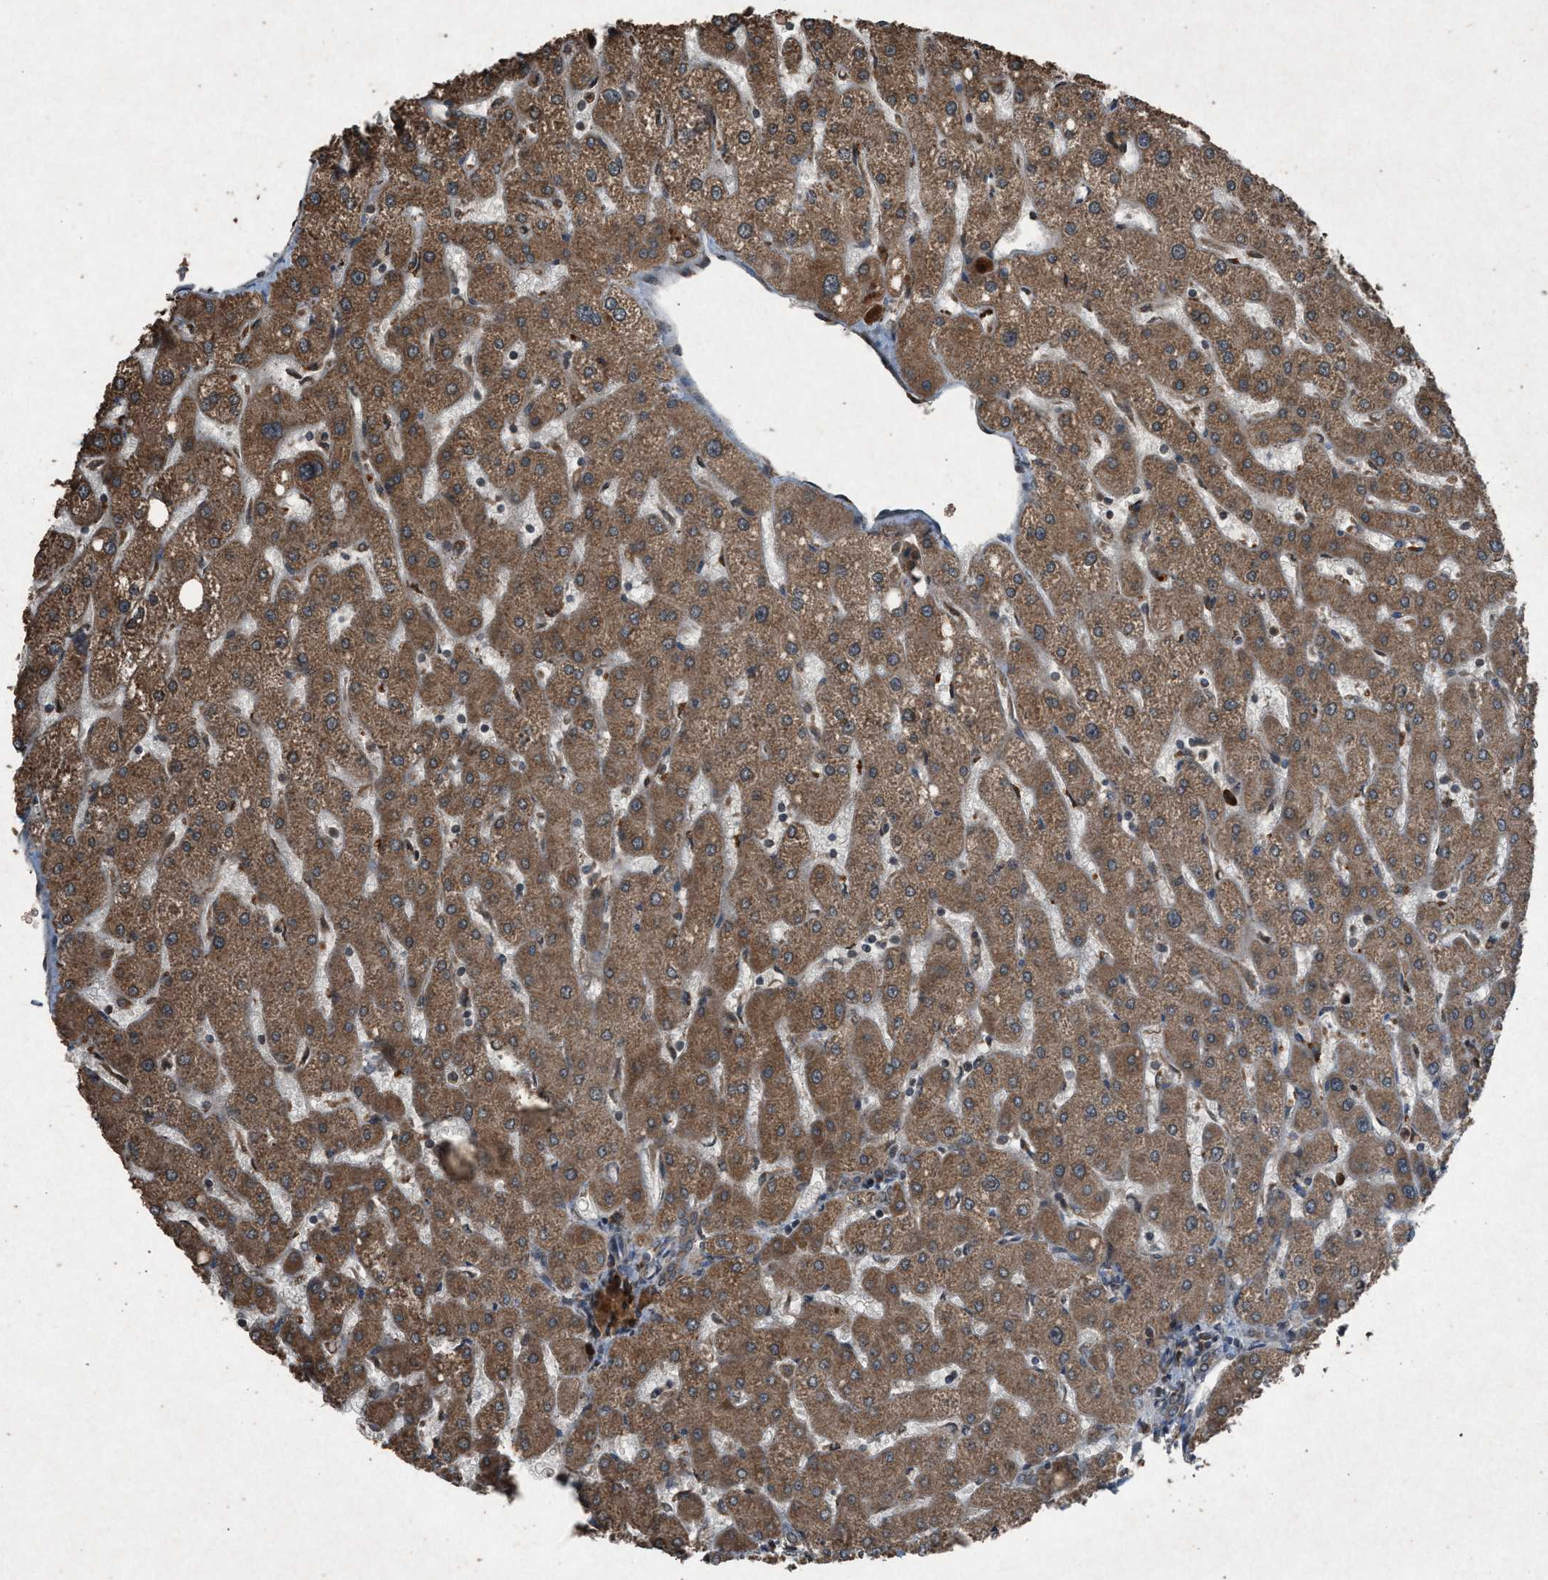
{"staining": {"intensity": "moderate", "quantity": ">75%", "location": "cytoplasmic/membranous"}, "tissue": "liver", "cell_type": "Cholangiocytes", "image_type": "normal", "snomed": [{"axis": "morphology", "description": "Normal tissue, NOS"}, {"axis": "topography", "description": "Liver"}], "caption": "IHC of unremarkable human liver demonstrates medium levels of moderate cytoplasmic/membranous expression in about >75% of cholangiocytes.", "gene": "CALR", "patient": {"sex": "male", "age": 67}}